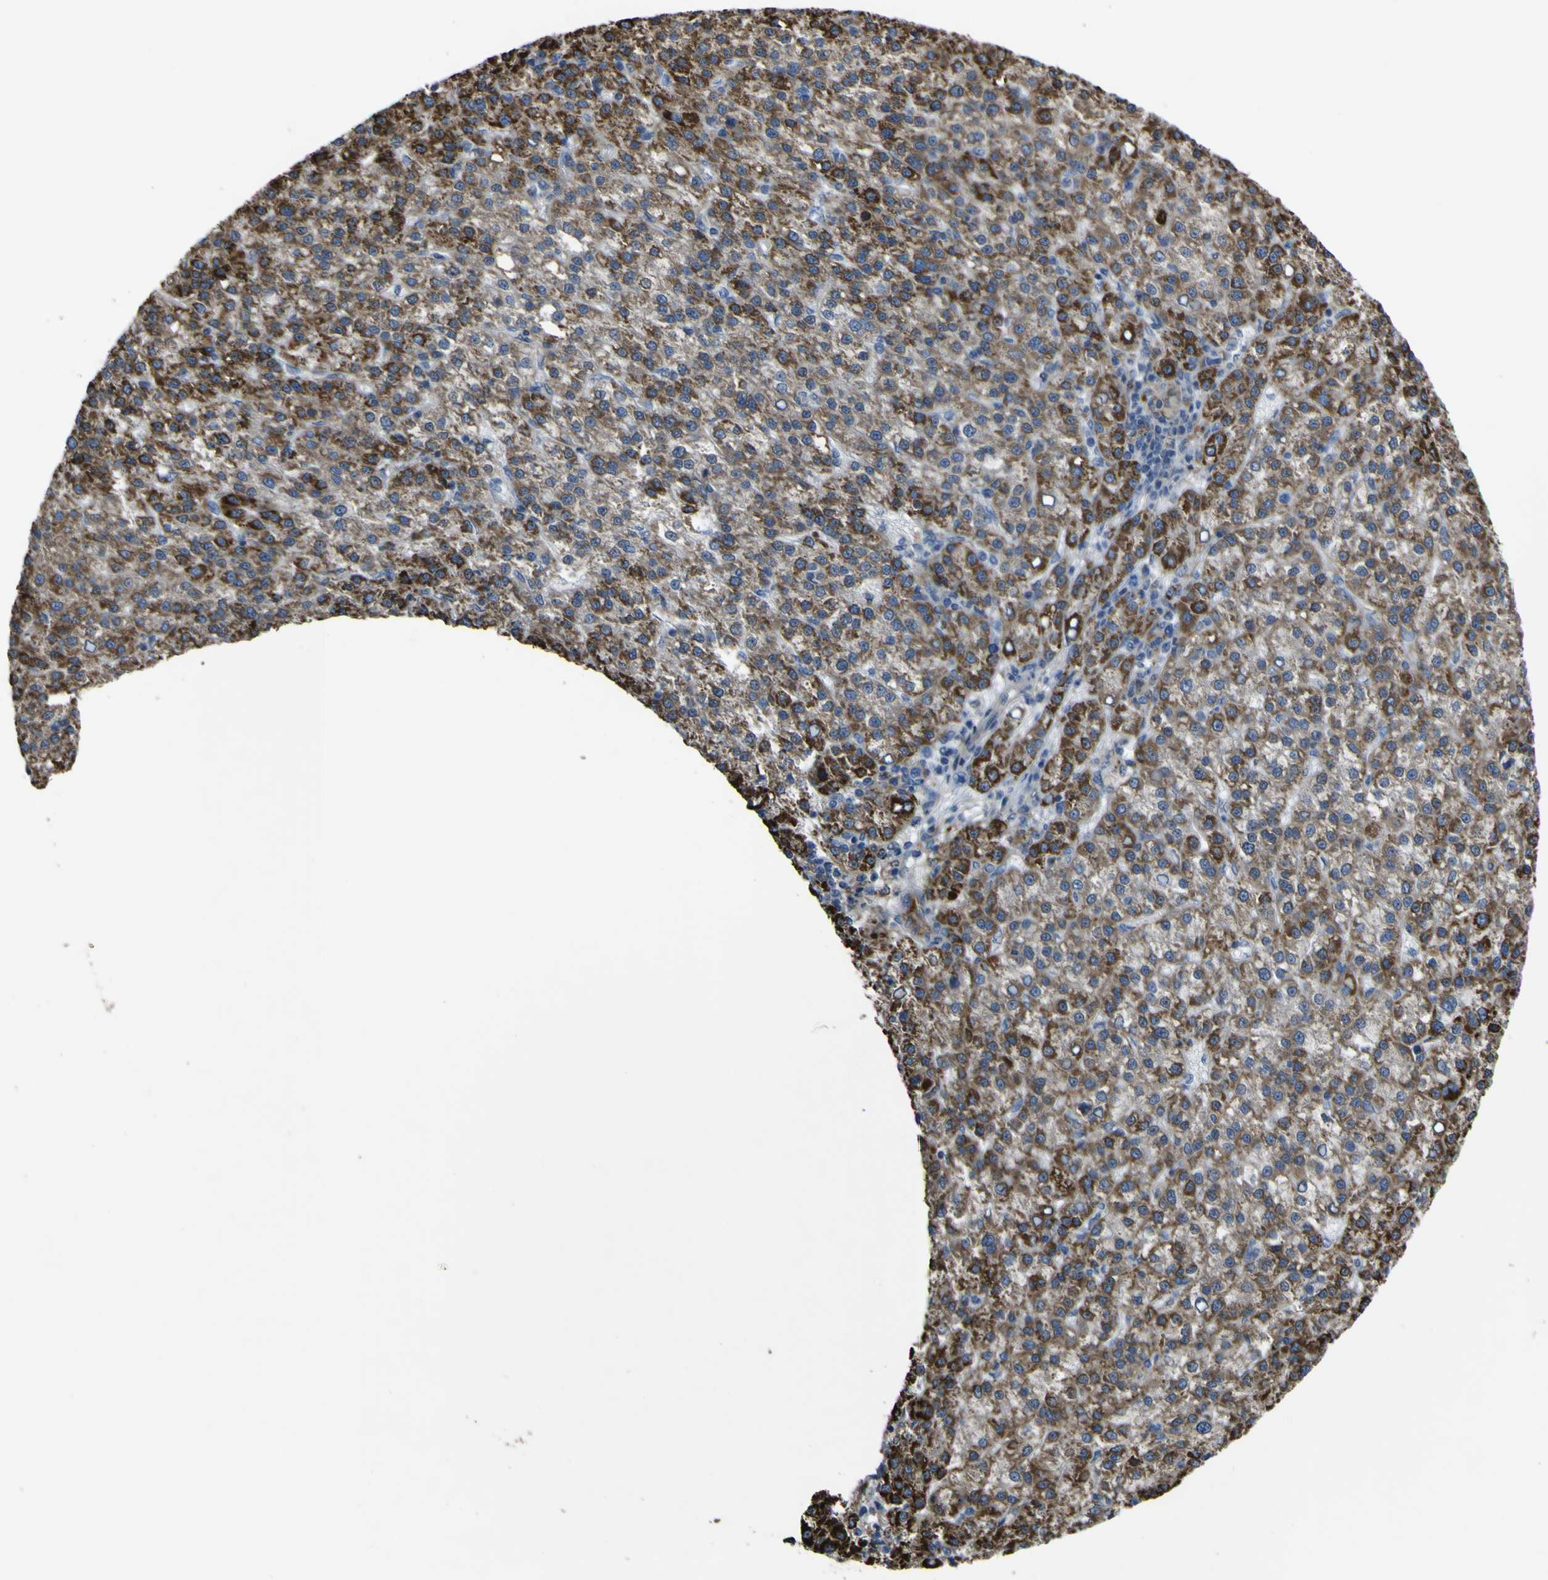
{"staining": {"intensity": "strong", "quantity": "25%-75%", "location": "cytoplasmic/membranous"}, "tissue": "liver cancer", "cell_type": "Tumor cells", "image_type": "cancer", "snomed": [{"axis": "morphology", "description": "Carcinoma, Hepatocellular, NOS"}, {"axis": "topography", "description": "Liver"}], "caption": "An IHC photomicrograph of neoplastic tissue is shown. Protein staining in brown labels strong cytoplasmic/membranous positivity in liver cancer within tumor cells. Ihc stains the protein of interest in brown and the nuclei are stained blue.", "gene": "GPLD1", "patient": {"sex": "female", "age": 58}}